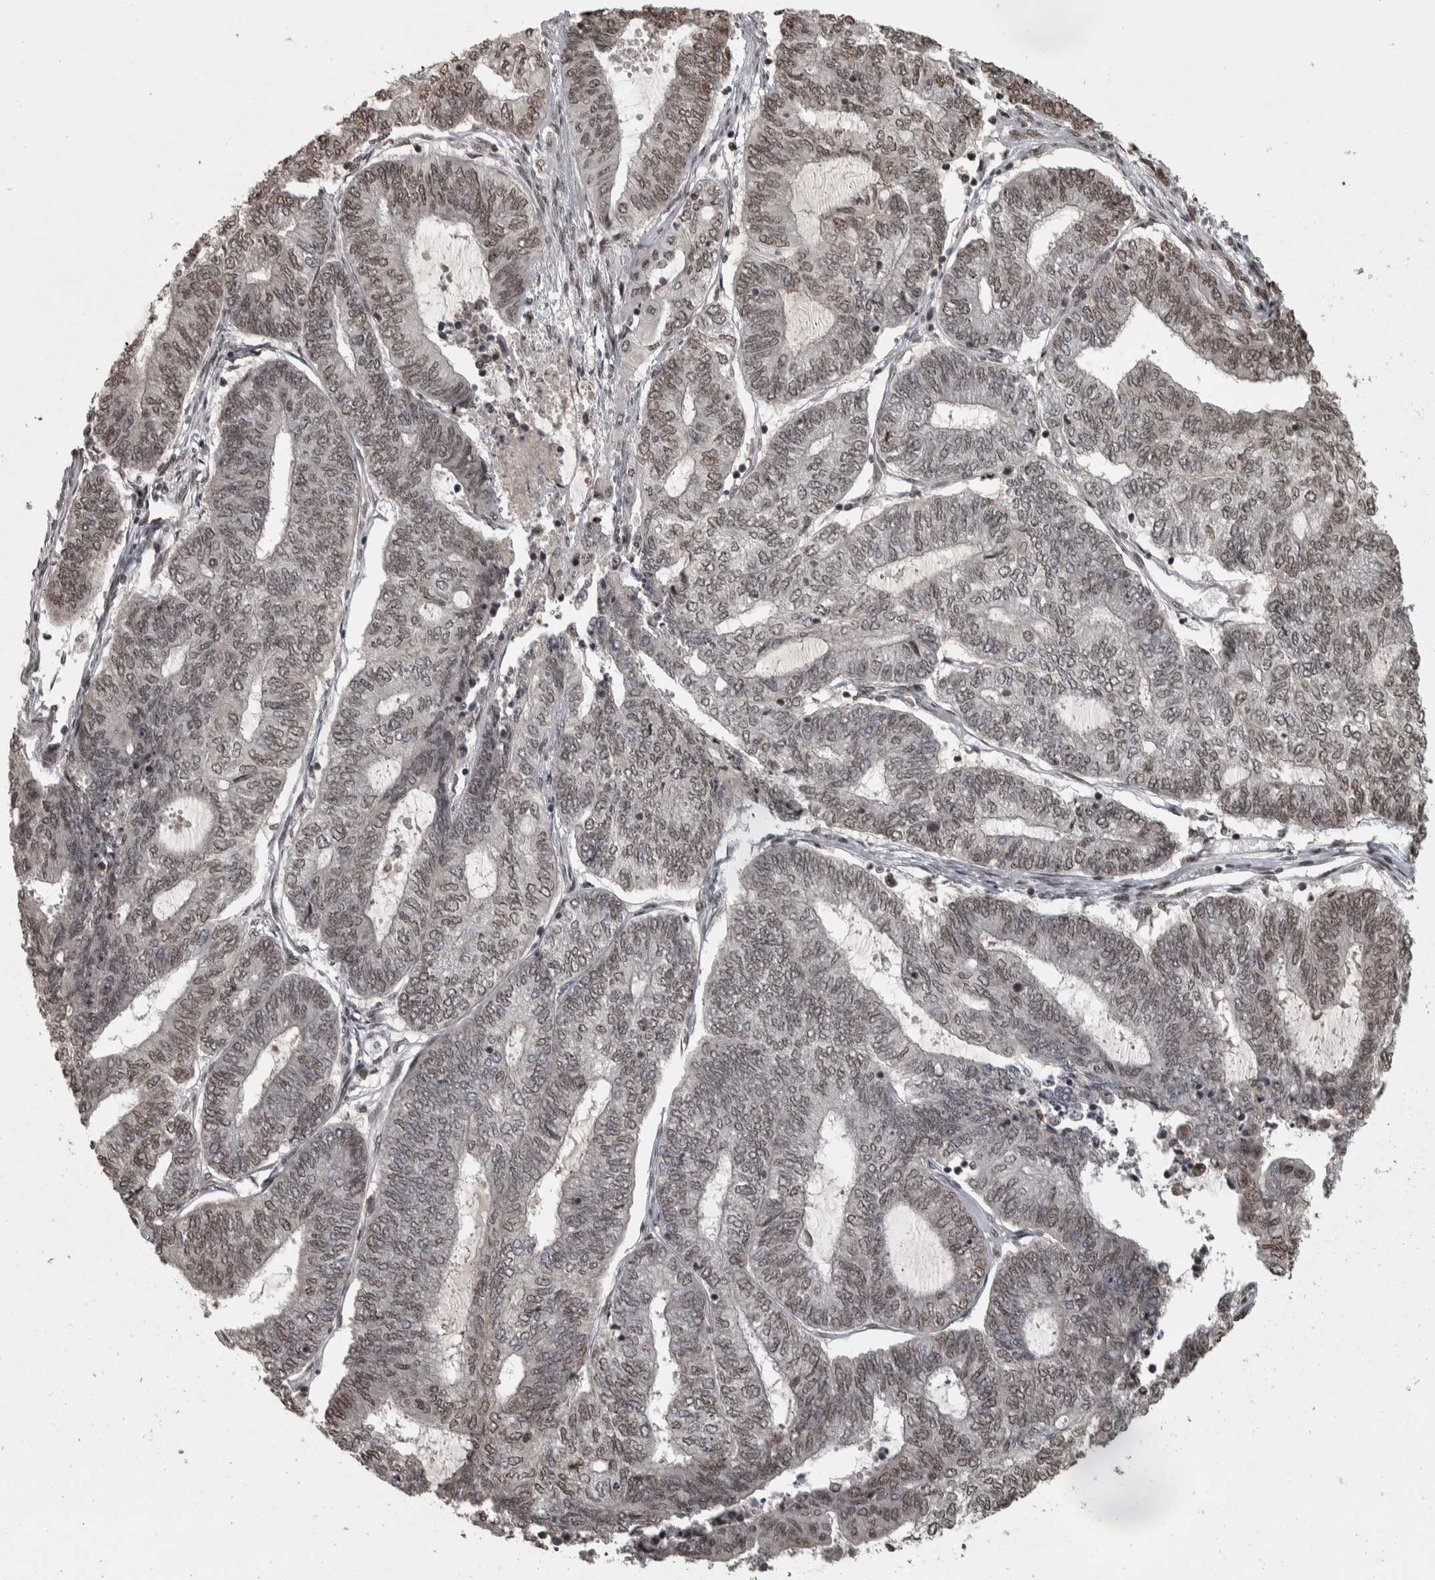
{"staining": {"intensity": "moderate", "quantity": "25%-75%", "location": "nuclear"}, "tissue": "endometrial cancer", "cell_type": "Tumor cells", "image_type": "cancer", "snomed": [{"axis": "morphology", "description": "Adenocarcinoma, NOS"}, {"axis": "topography", "description": "Uterus"}, {"axis": "topography", "description": "Endometrium"}], "caption": "Tumor cells reveal moderate nuclear staining in approximately 25%-75% of cells in adenocarcinoma (endometrial).", "gene": "ZFHX4", "patient": {"sex": "female", "age": 70}}